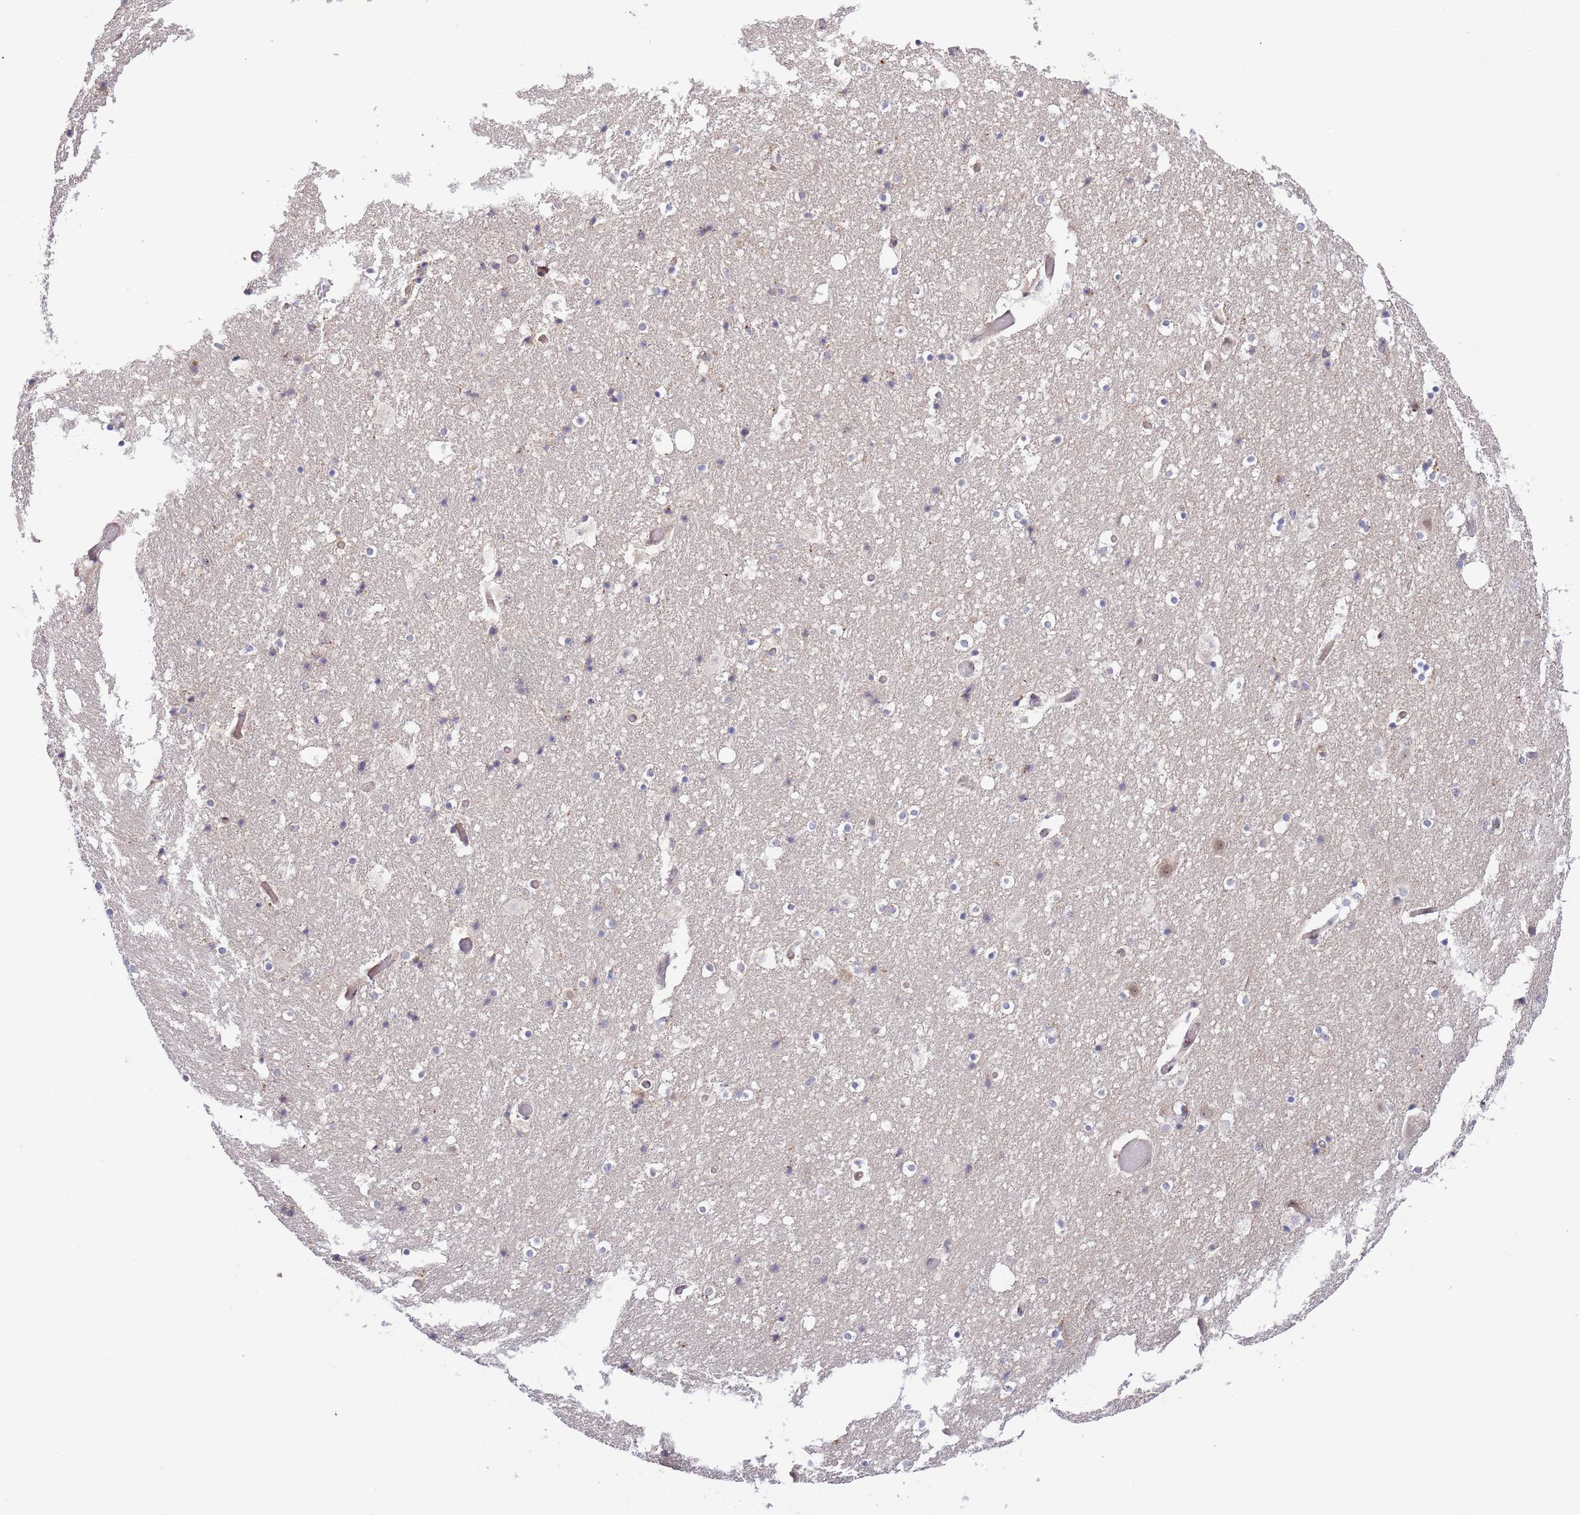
{"staining": {"intensity": "moderate", "quantity": "<25%", "location": "cytoplasmic/membranous"}, "tissue": "hippocampus", "cell_type": "Glial cells", "image_type": "normal", "snomed": [{"axis": "morphology", "description": "Normal tissue, NOS"}, {"axis": "topography", "description": "Hippocampus"}], "caption": "Hippocampus stained with a protein marker exhibits moderate staining in glial cells.", "gene": "PRR16", "patient": {"sex": "female", "age": 52}}